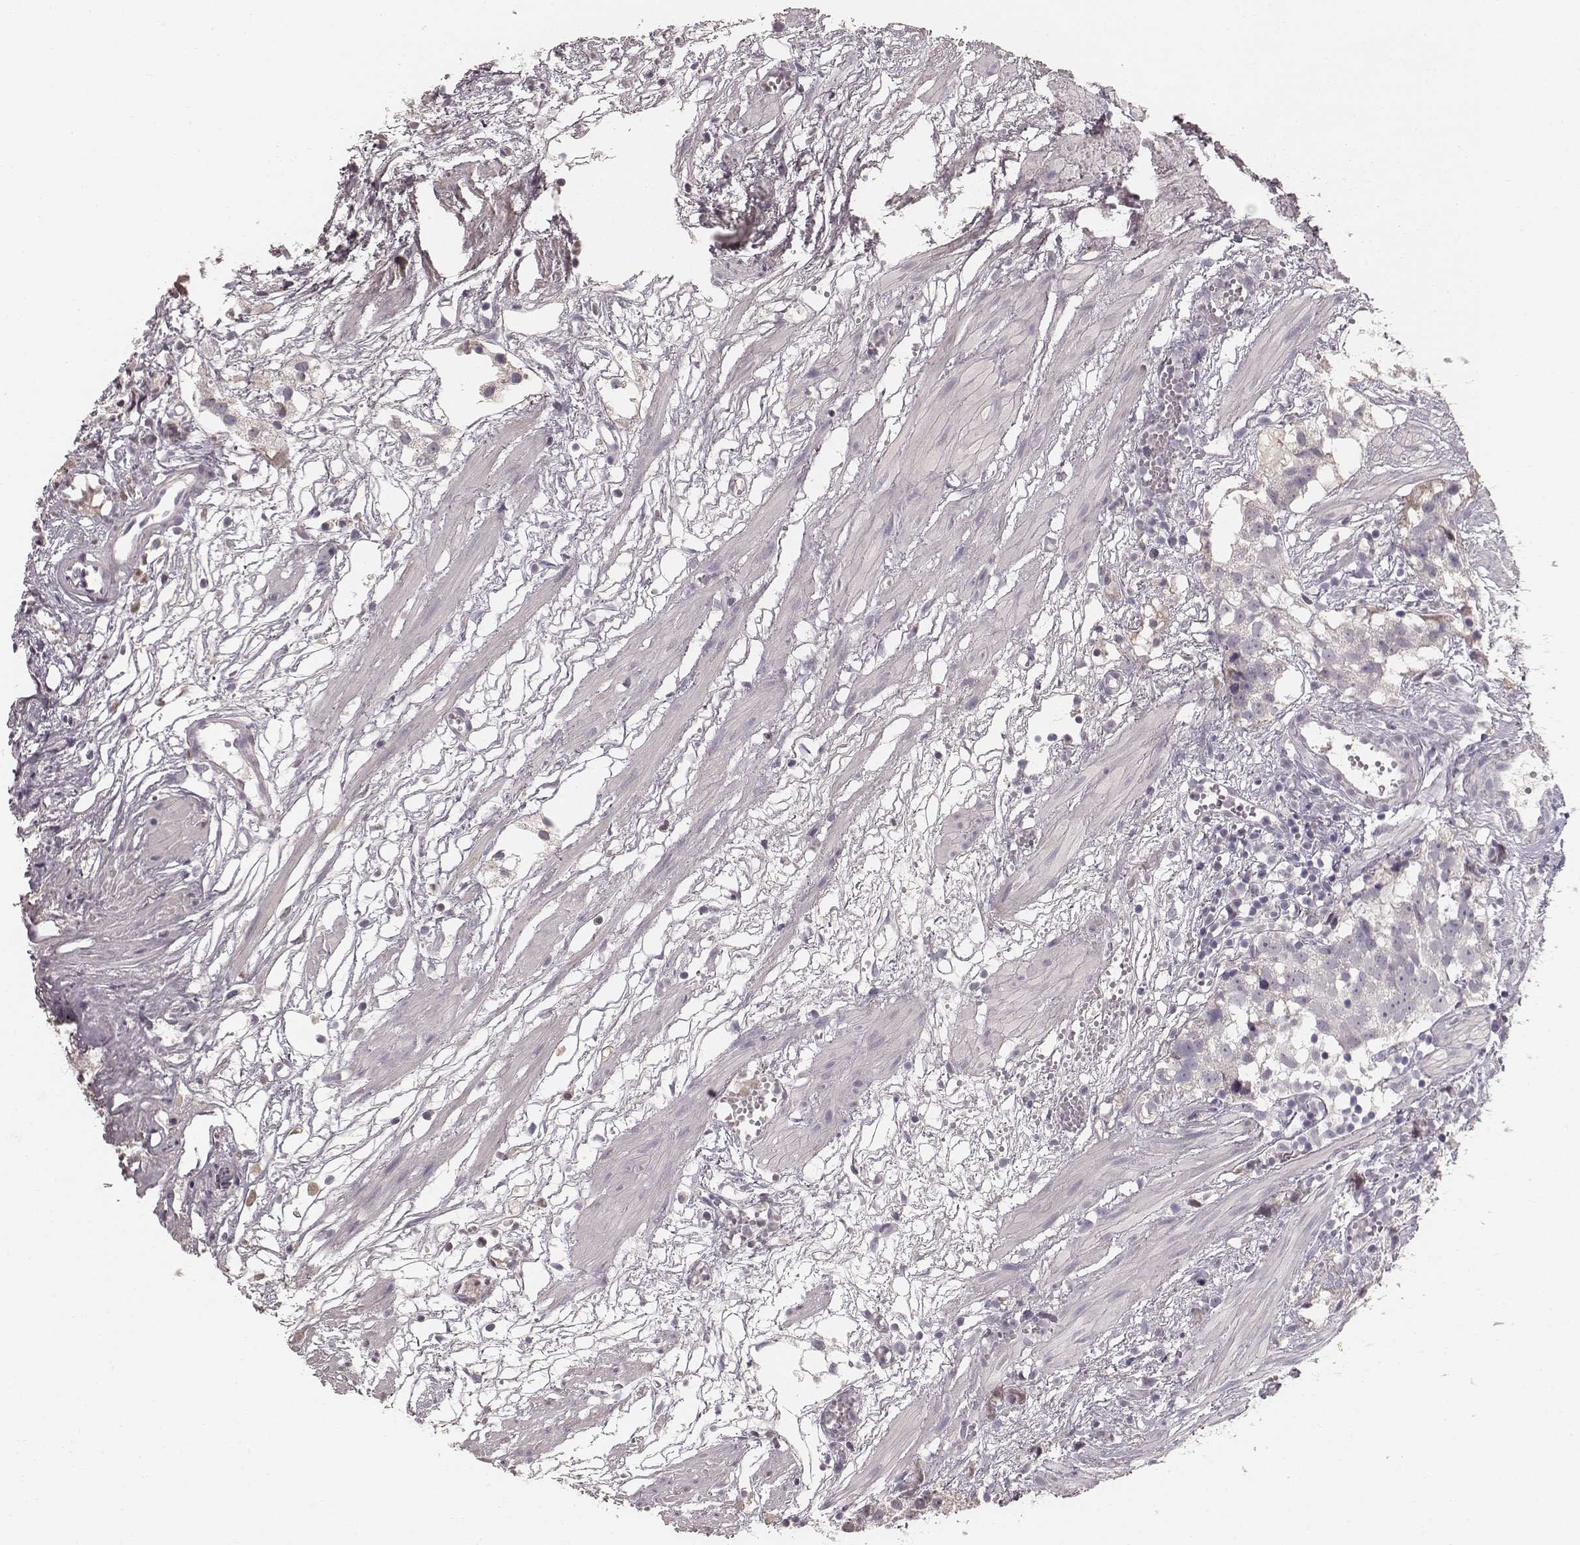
{"staining": {"intensity": "negative", "quantity": "none", "location": "none"}, "tissue": "prostate cancer", "cell_type": "Tumor cells", "image_type": "cancer", "snomed": [{"axis": "morphology", "description": "Adenocarcinoma, High grade"}, {"axis": "topography", "description": "Prostate"}], "caption": "The image demonstrates no staining of tumor cells in adenocarcinoma (high-grade) (prostate).", "gene": "LY6K", "patient": {"sex": "male", "age": 68}}